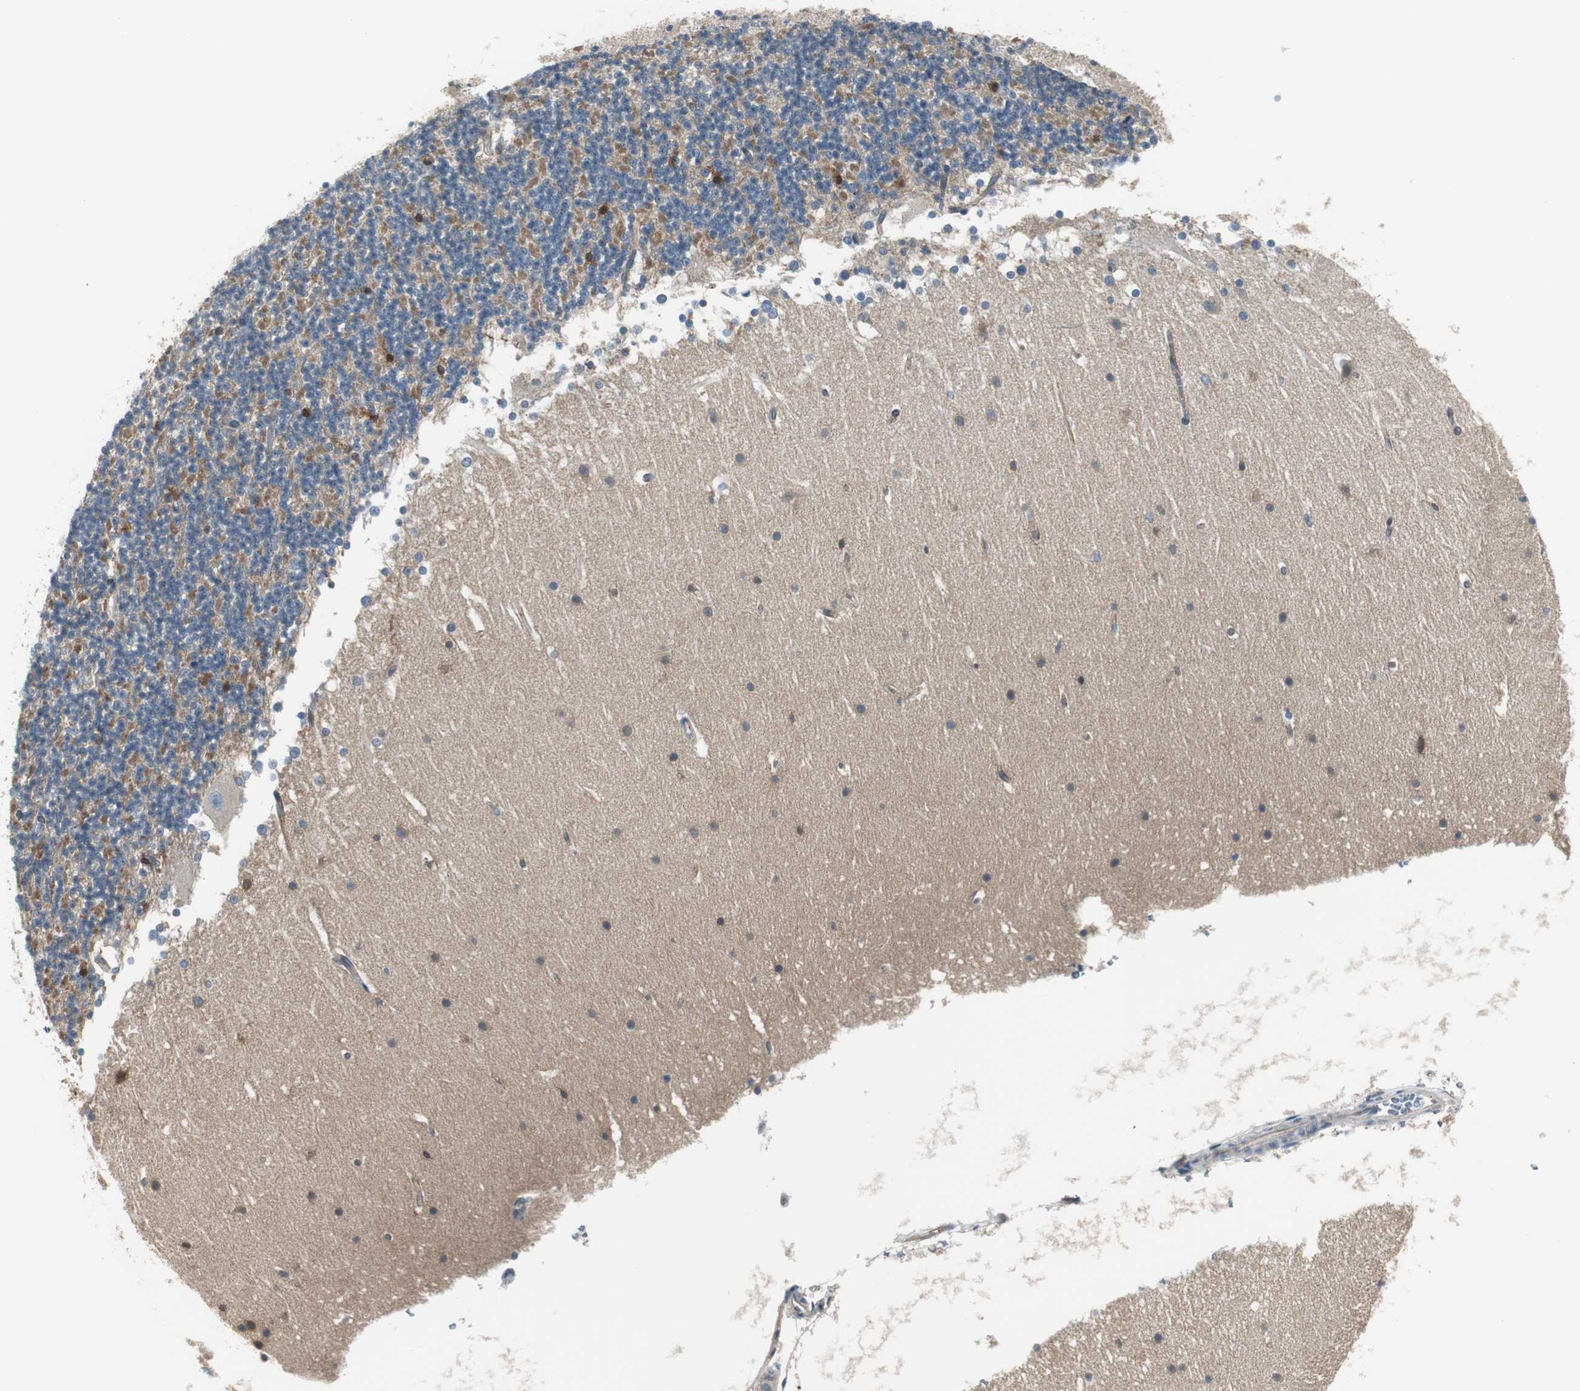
{"staining": {"intensity": "moderate", "quantity": "25%-75%", "location": "cytoplasmic/membranous"}, "tissue": "cerebellum", "cell_type": "Cells in granular layer", "image_type": "normal", "snomed": [{"axis": "morphology", "description": "Normal tissue, NOS"}, {"axis": "topography", "description": "Cerebellum"}], "caption": "A medium amount of moderate cytoplasmic/membranous positivity is identified in about 25%-75% of cells in granular layer in unremarkable cerebellum. The staining was performed using DAB (3,3'-diaminobenzidine), with brown indicating positive protein expression. Nuclei are stained blue with hematoxylin.", "gene": "STXBP4", "patient": {"sex": "female", "age": 19}}